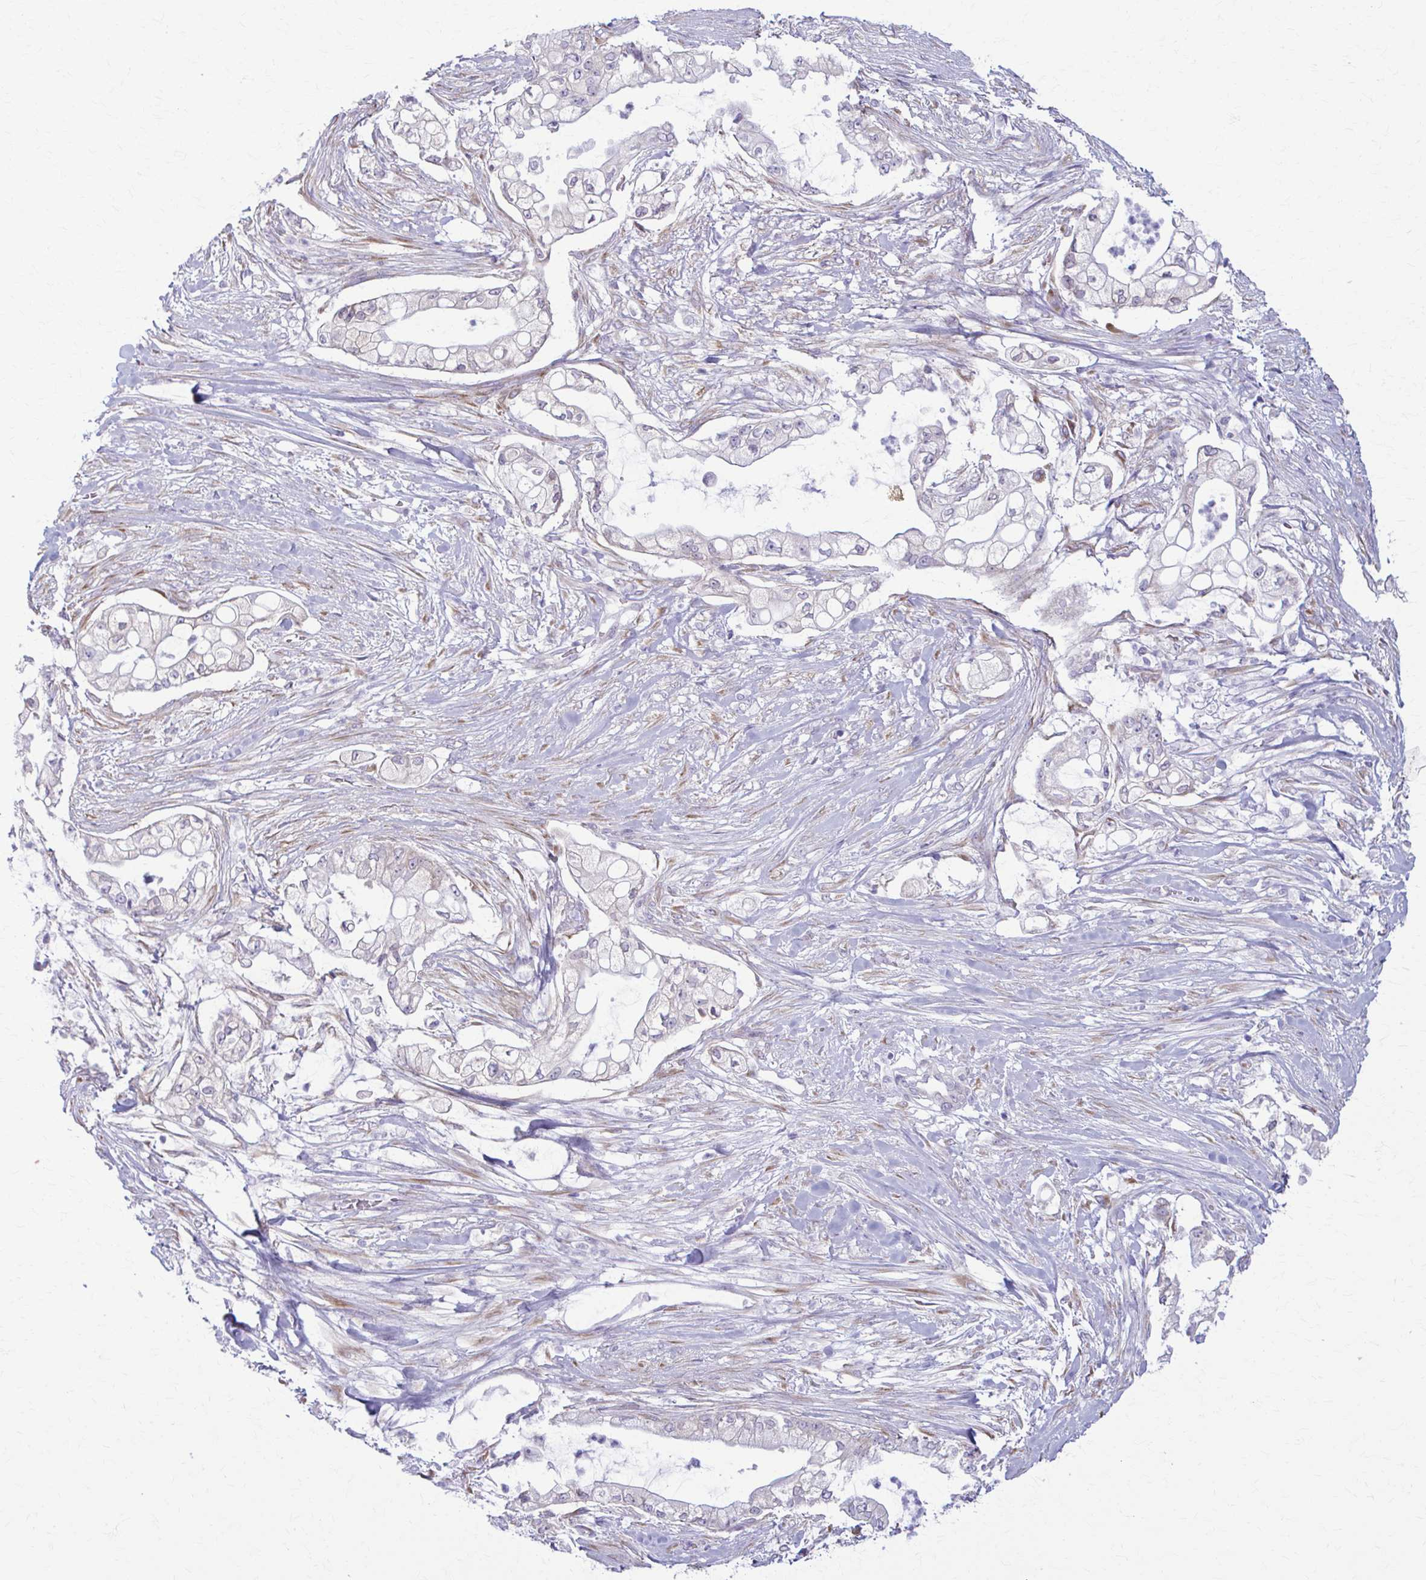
{"staining": {"intensity": "negative", "quantity": "none", "location": "none"}, "tissue": "pancreatic cancer", "cell_type": "Tumor cells", "image_type": "cancer", "snomed": [{"axis": "morphology", "description": "Adenocarcinoma, NOS"}, {"axis": "topography", "description": "Pancreas"}], "caption": "The photomicrograph exhibits no significant staining in tumor cells of pancreatic adenocarcinoma. Brightfield microscopy of immunohistochemistry (IHC) stained with DAB (3,3'-diaminobenzidine) (brown) and hematoxylin (blue), captured at high magnification.", "gene": "PRKRA", "patient": {"sex": "female", "age": 69}}